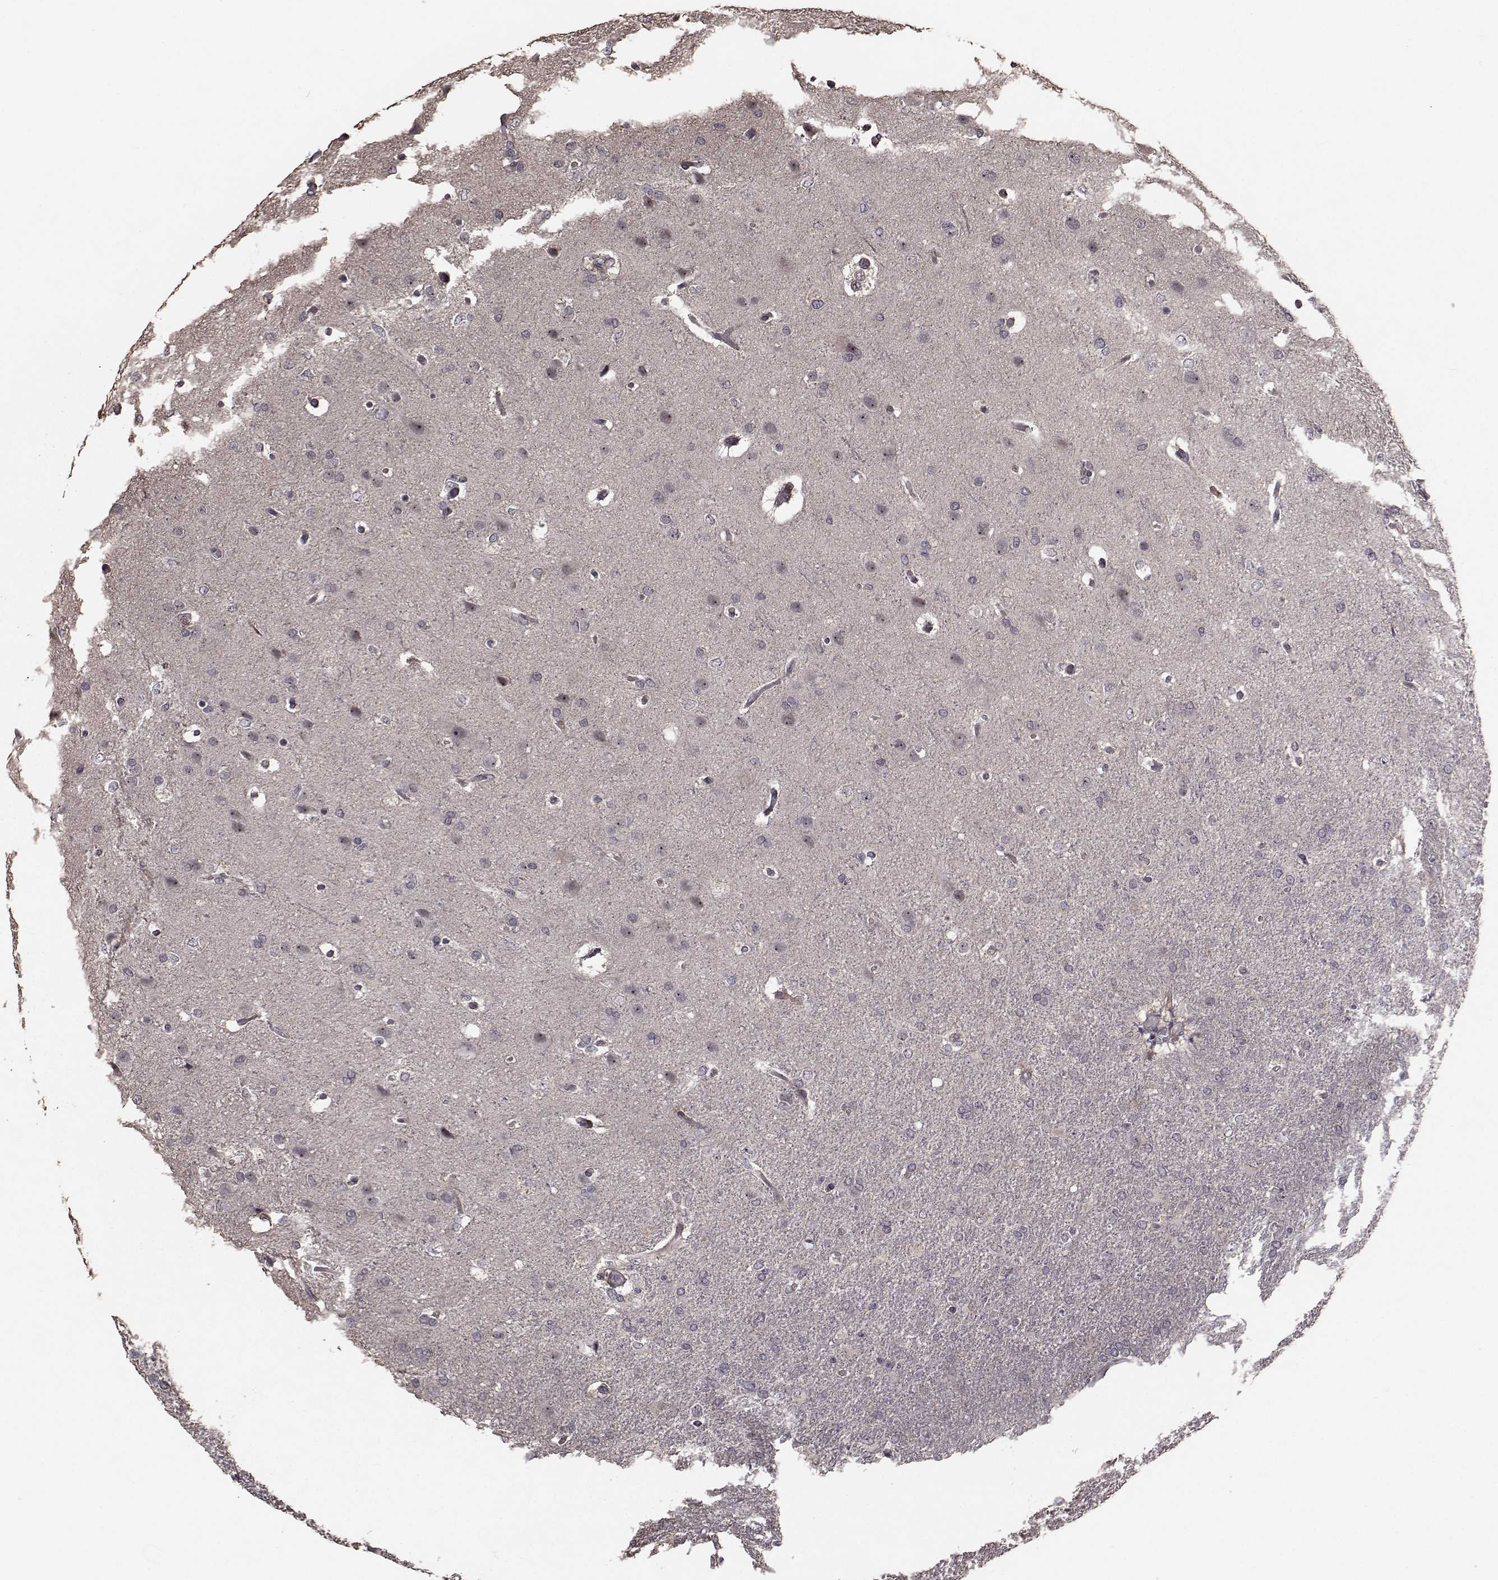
{"staining": {"intensity": "negative", "quantity": "none", "location": "none"}, "tissue": "glioma", "cell_type": "Tumor cells", "image_type": "cancer", "snomed": [{"axis": "morphology", "description": "Glioma, malignant, High grade"}, {"axis": "topography", "description": "Brain"}], "caption": "This is an IHC photomicrograph of high-grade glioma (malignant). There is no positivity in tumor cells.", "gene": "TRIP10", "patient": {"sex": "male", "age": 68}}